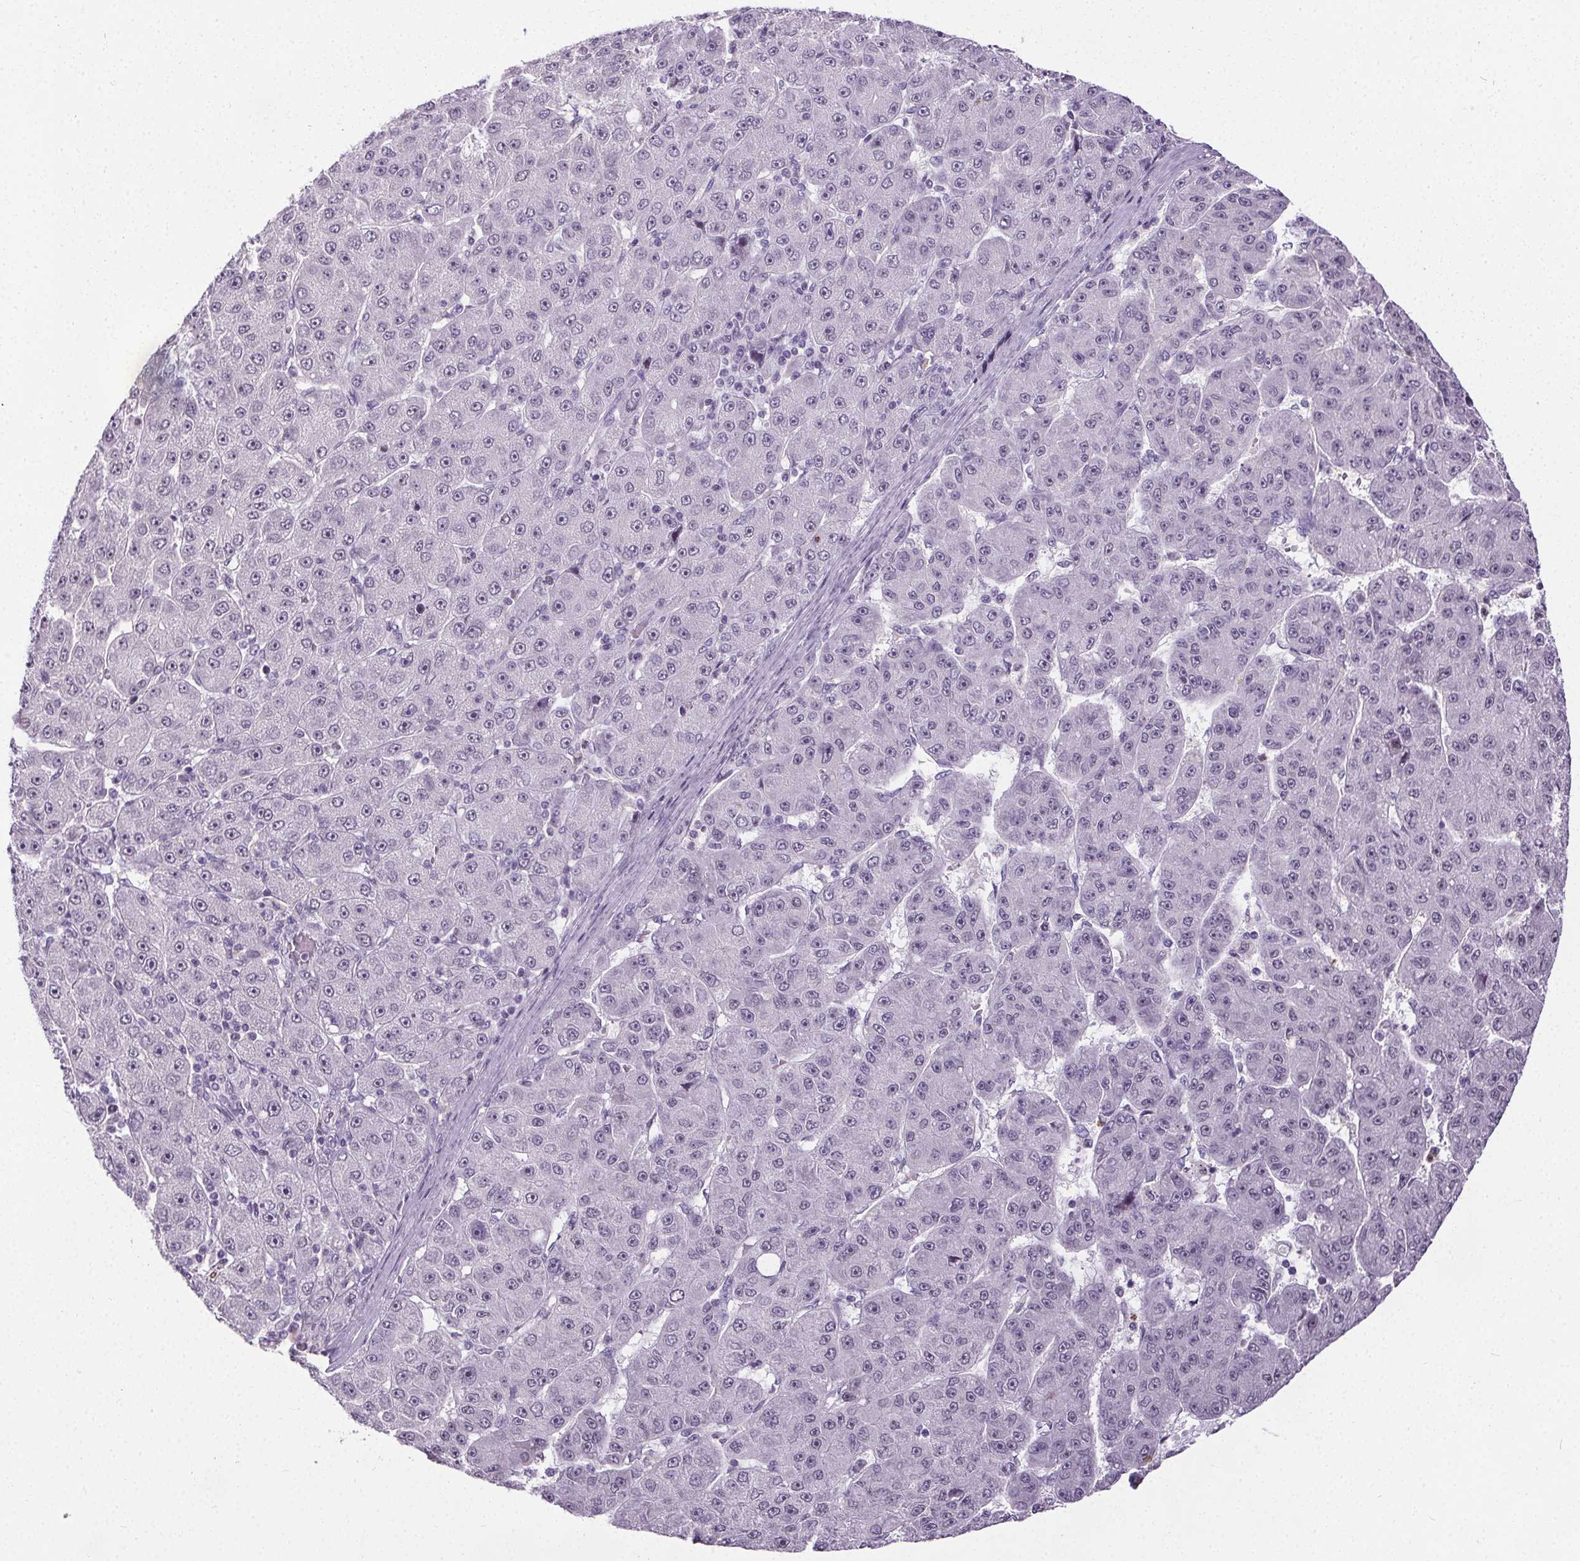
{"staining": {"intensity": "negative", "quantity": "none", "location": "none"}, "tissue": "liver cancer", "cell_type": "Tumor cells", "image_type": "cancer", "snomed": [{"axis": "morphology", "description": "Carcinoma, Hepatocellular, NOS"}, {"axis": "topography", "description": "Liver"}], "caption": "A micrograph of human liver cancer is negative for staining in tumor cells. Brightfield microscopy of immunohistochemistry stained with DAB (brown) and hematoxylin (blue), captured at high magnification.", "gene": "TMEM240", "patient": {"sex": "male", "age": 67}}